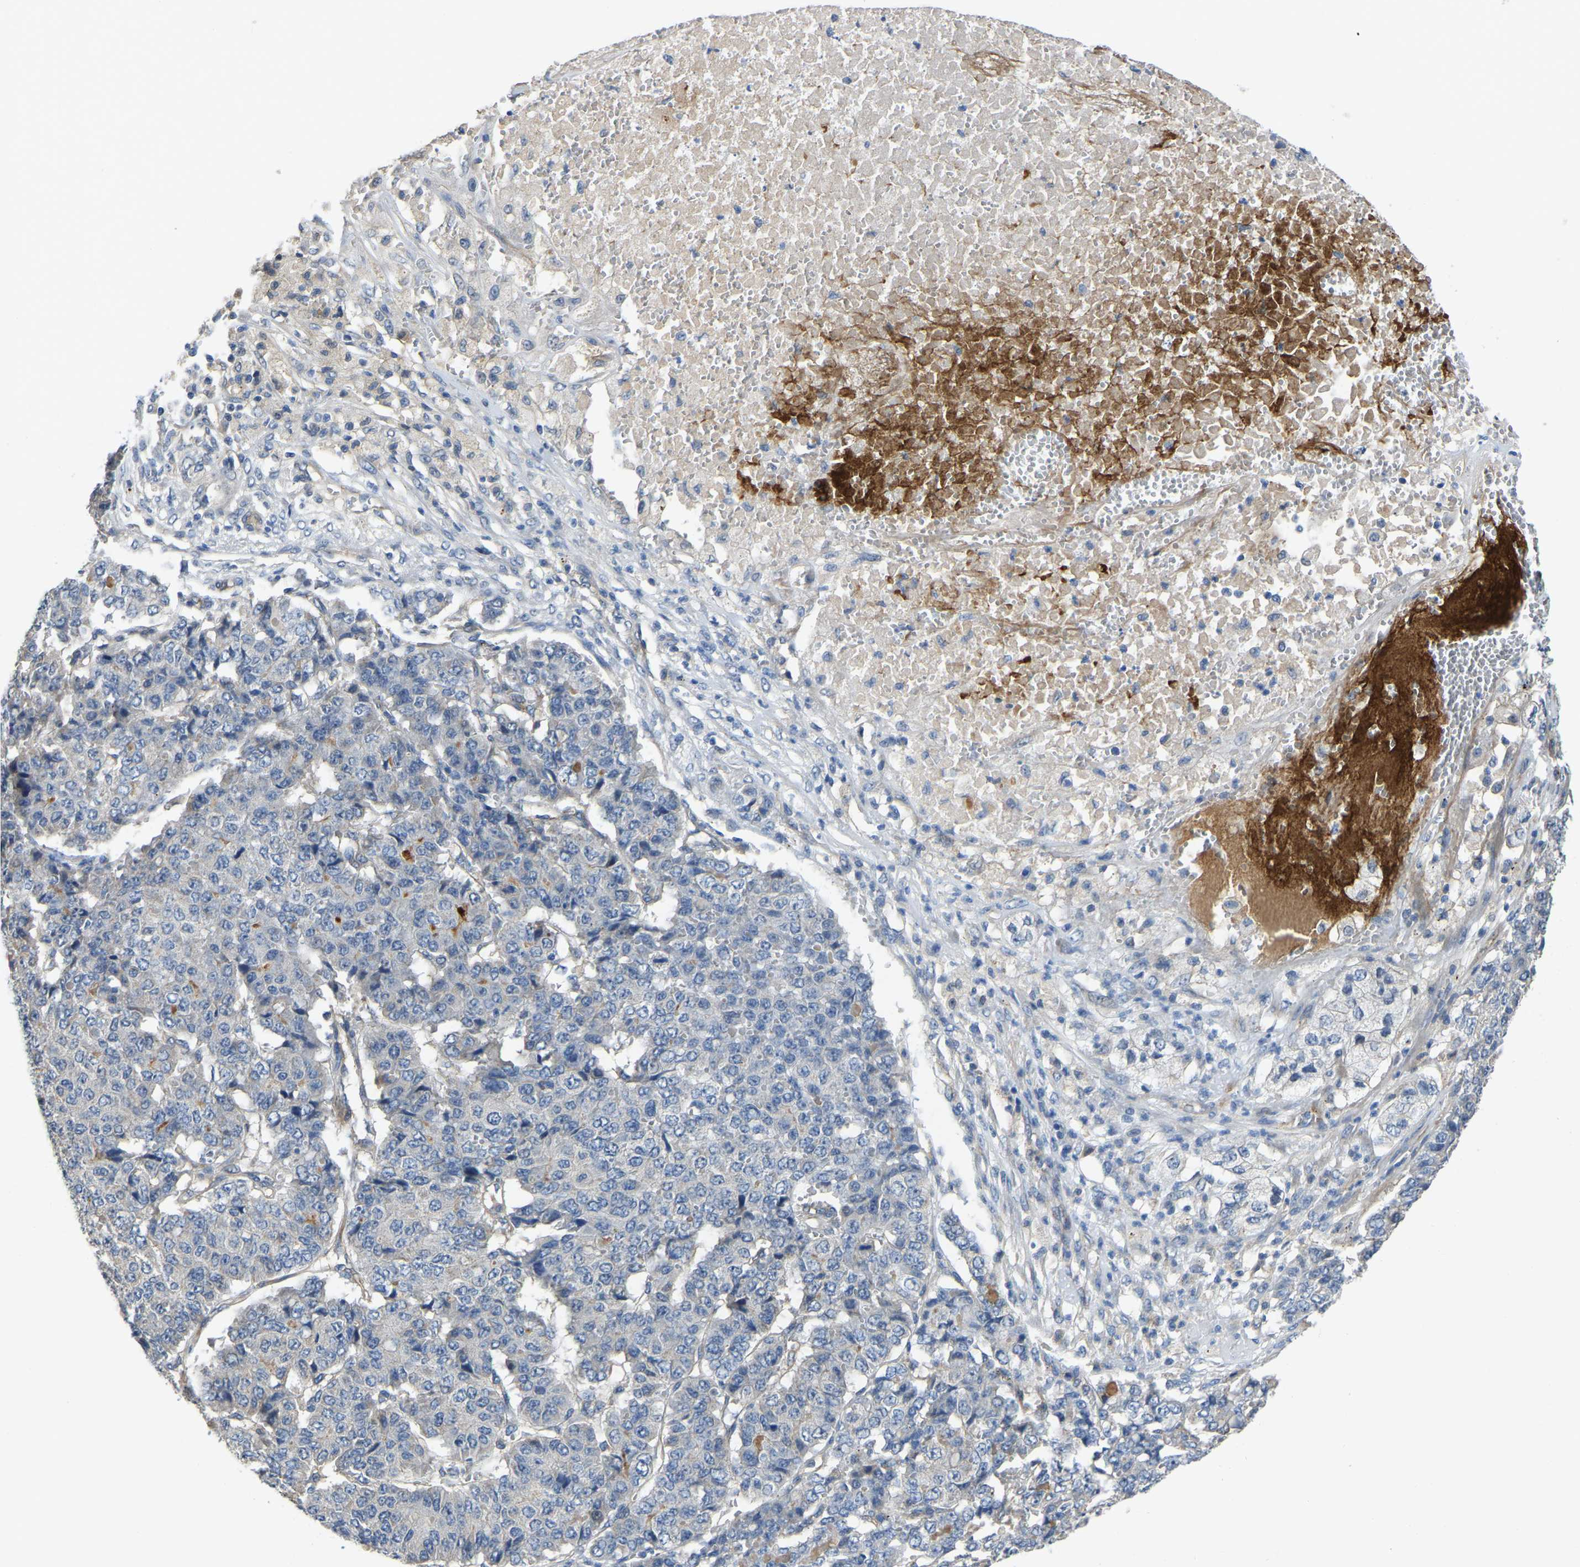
{"staining": {"intensity": "negative", "quantity": "none", "location": "none"}, "tissue": "pancreatic cancer", "cell_type": "Tumor cells", "image_type": "cancer", "snomed": [{"axis": "morphology", "description": "Adenocarcinoma, NOS"}, {"axis": "topography", "description": "Pancreas"}], "caption": "Photomicrograph shows no protein staining in tumor cells of adenocarcinoma (pancreatic) tissue. (Stains: DAB immunohistochemistry (IHC) with hematoxylin counter stain, Microscopy: brightfield microscopy at high magnification).", "gene": "HIGD2B", "patient": {"sex": "male", "age": 50}}